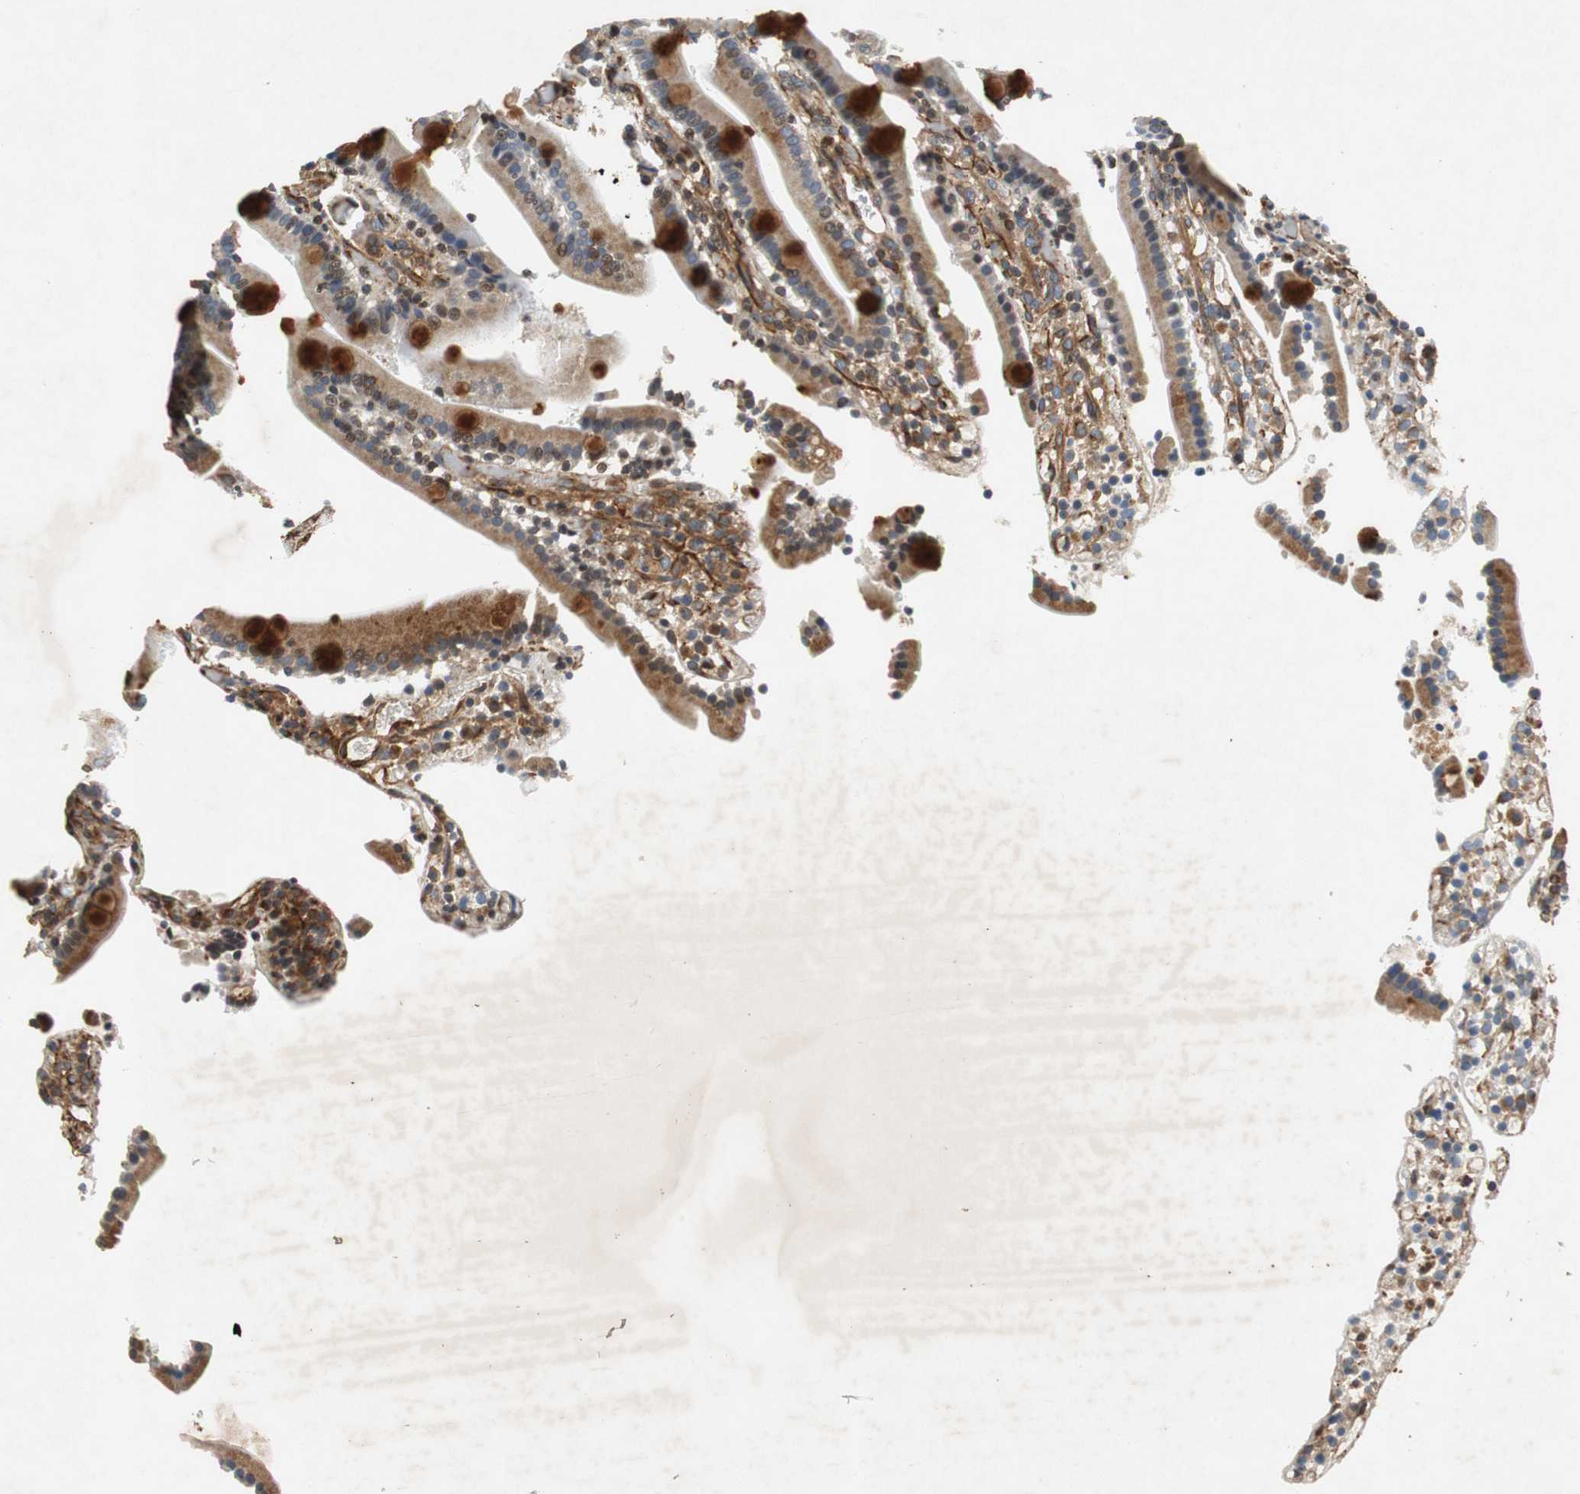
{"staining": {"intensity": "strong", "quantity": "25%-75%", "location": "cytoplasmic/membranous"}, "tissue": "duodenum", "cell_type": "Glandular cells", "image_type": "normal", "snomed": [{"axis": "morphology", "description": "Normal tissue, NOS"}, {"axis": "topography", "description": "Duodenum"}], "caption": "A high amount of strong cytoplasmic/membranous expression is appreciated in approximately 25%-75% of glandular cells in benign duodenum. Immunohistochemistry (ihc) stains the protein in brown and the nuclei are stained blue.", "gene": "TUBA4A", "patient": {"sex": "female", "age": 53}}